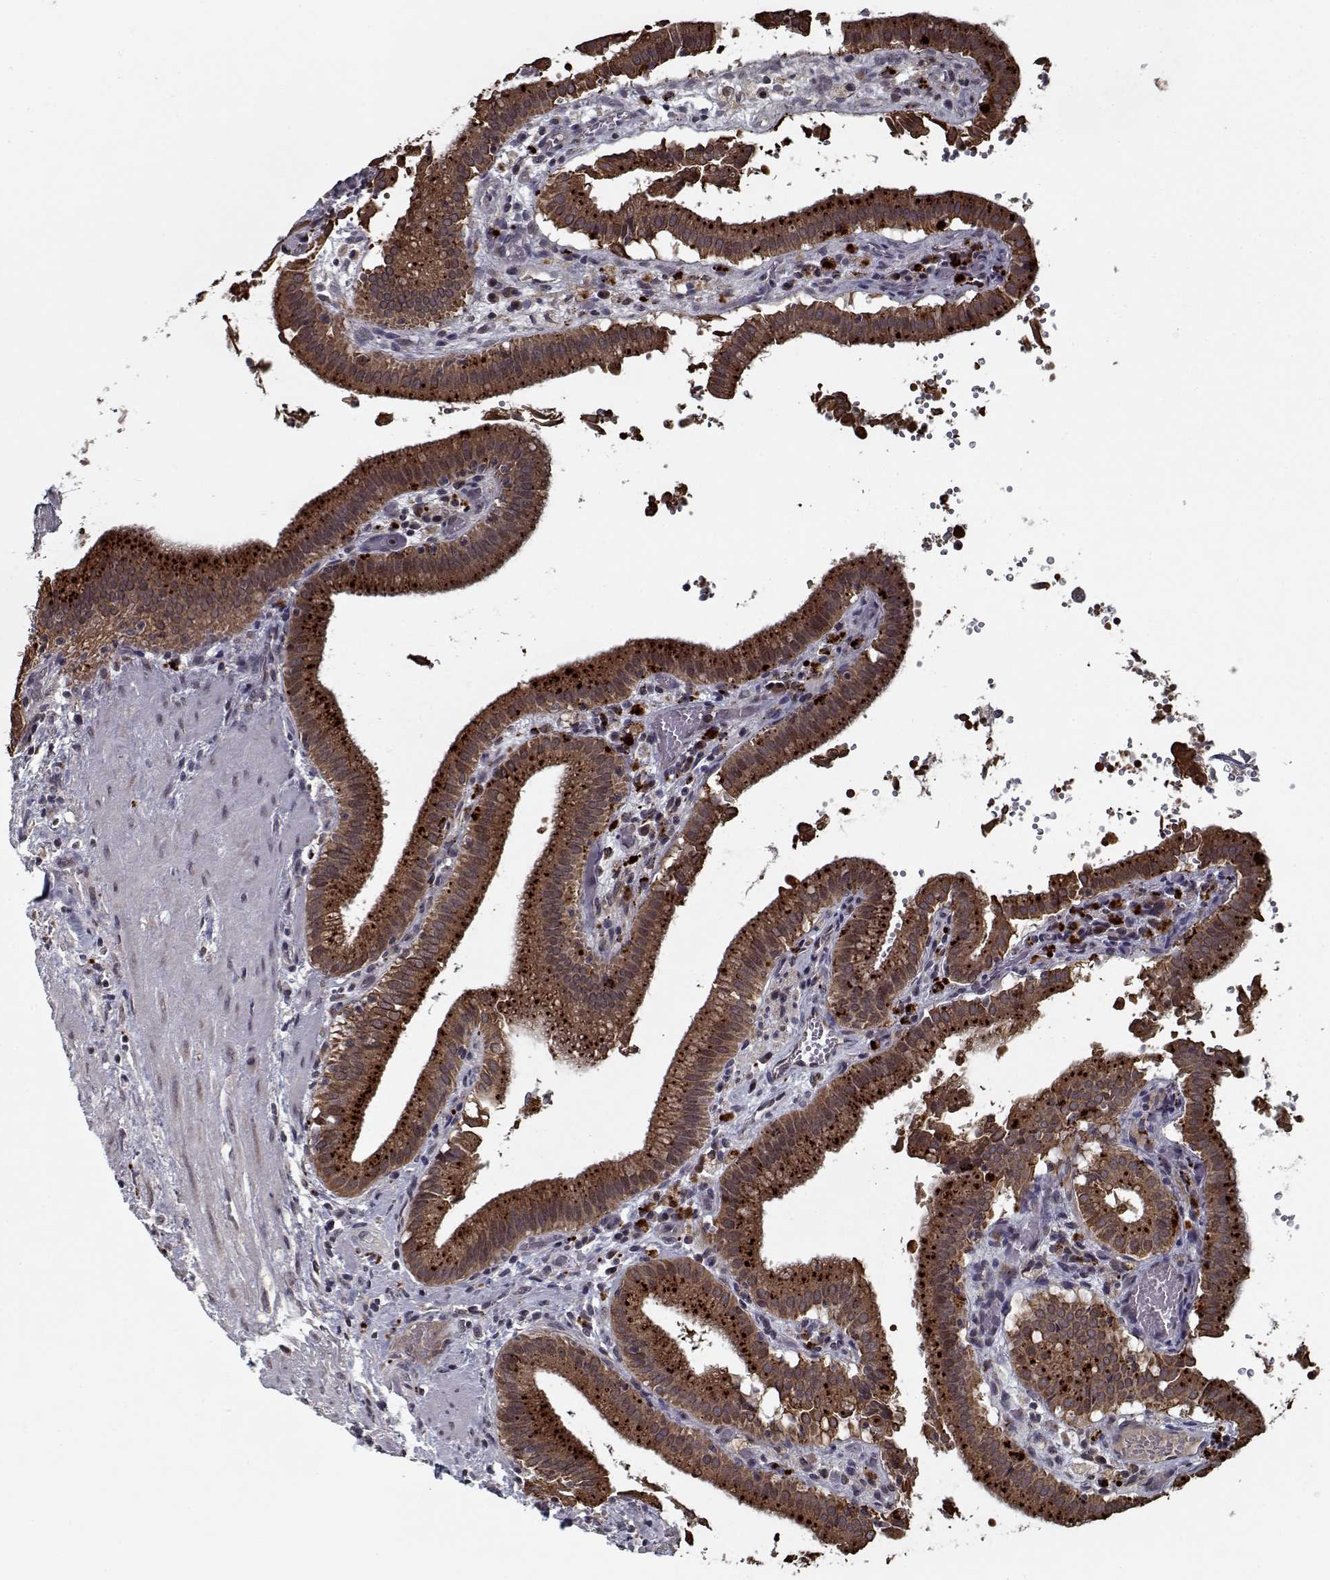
{"staining": {"intensity": "strong", "quantity": ">75%", "location": "cytoplasmic/membranous"}, "tissue": "gallbladder", "cell_type": "Glandular cells", "image_type": "normal", "snomed": [{"axis": "morphology", "description": "Normal tissue, NOS"}, {"axis": "topography", "description": "Gallbladder"}], "caption": "An IHC image of benign tissue is shown. Protein staining in brown labels strong cytoplasmic/membranous positivity in gallbladder within glandular cells. The protein of interest is stained brown, and the nuclei are stained in blue (DAB (3,3'-diaminobenzidine) IHC with brightfield microscopy, high magnification).", "gene": "NLK", "patient": {"sex": "male", "age": 42}}